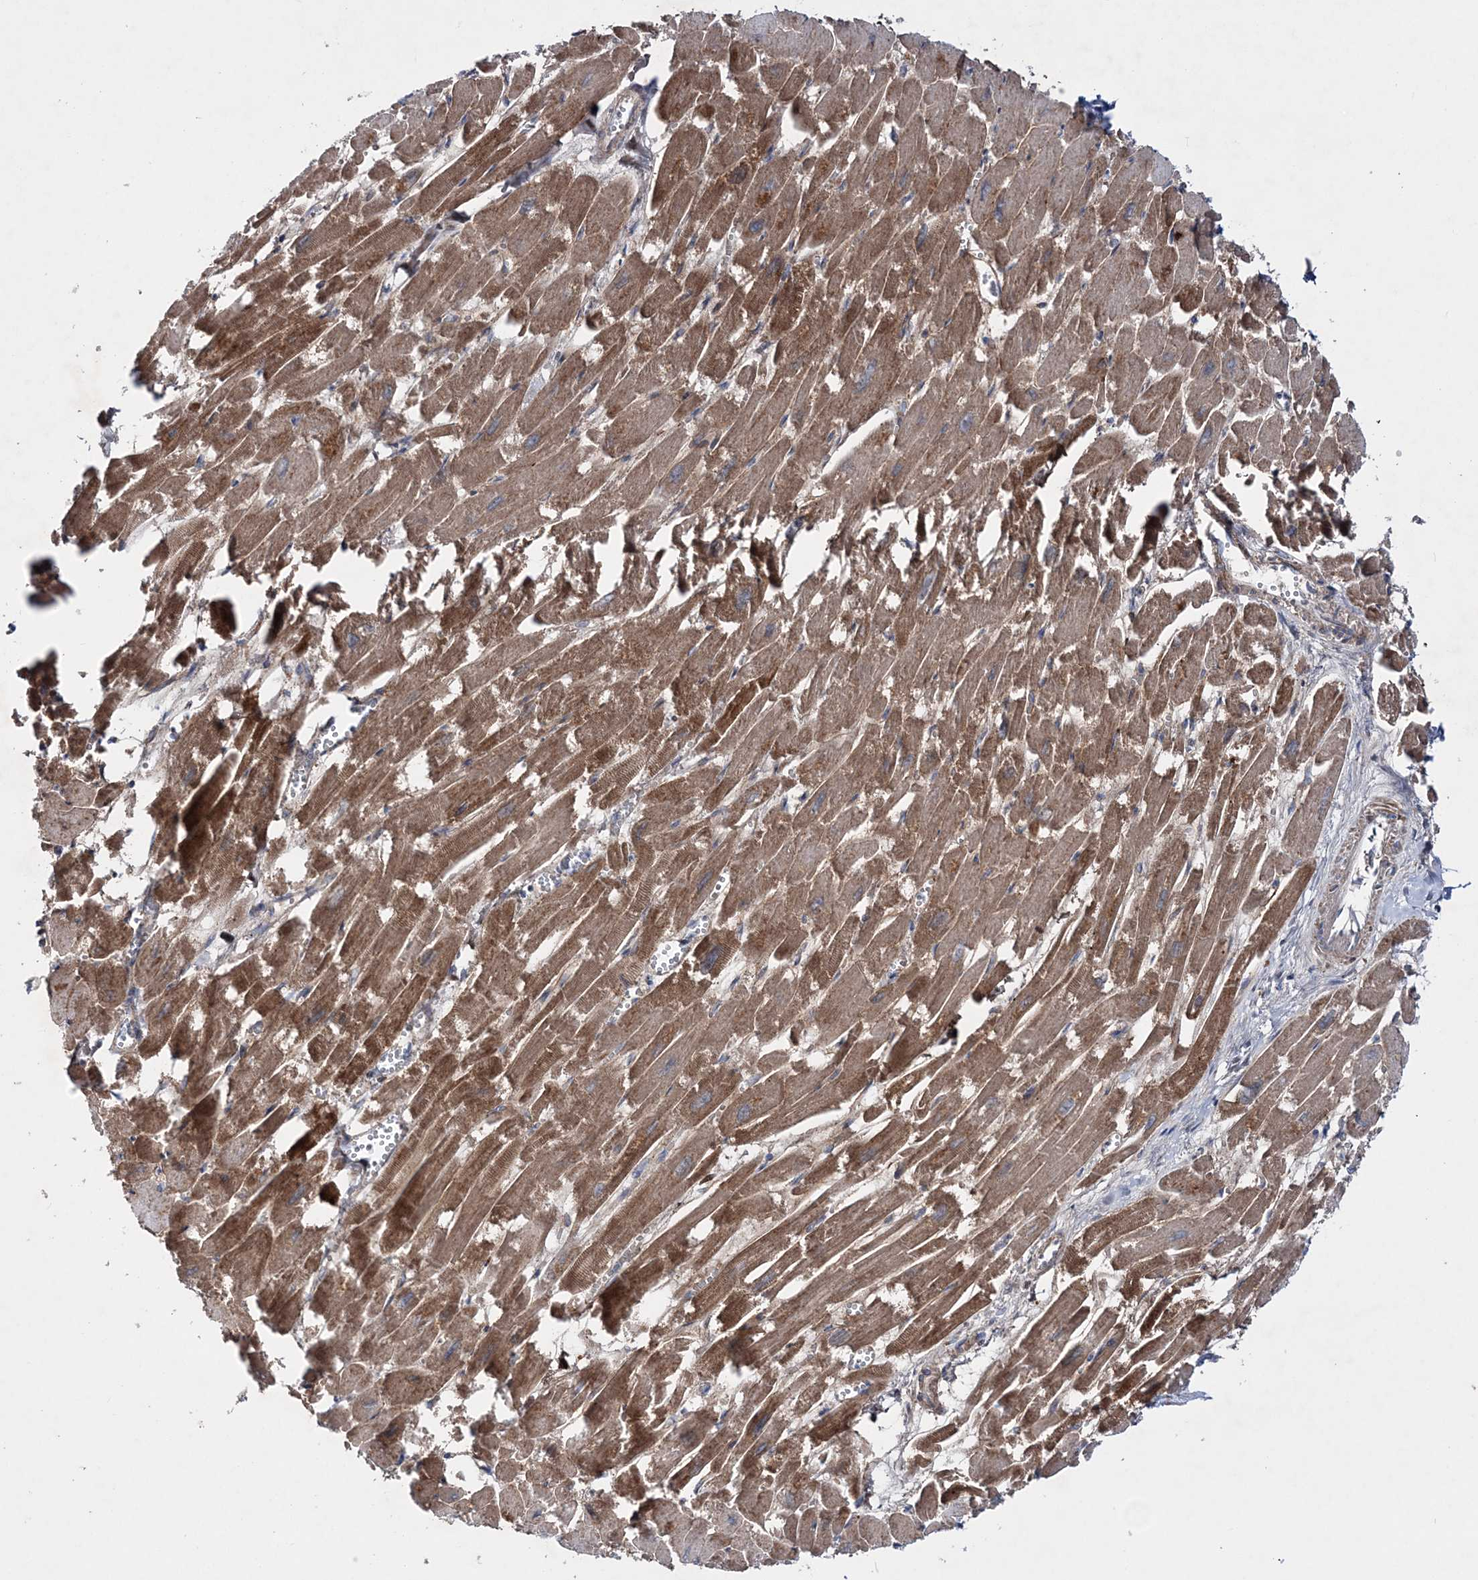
{"staining": {"intensity": "moderate", "quantity": ">75%", "location": "cytoplasmic/membranous"}, "tissue": "heart muscle", "cell_type": "Cardiomyocytes", "image_type": "normal", "snomed": [{"axis": "morphology", "description": "Normal tissue, NOS"}, {"axis": "topography", "description": "Heart"}], "caption": "Cardiomyocytes demonstrate moderate cytoplasmic/membranous staining in approximately >75% of cells in benign heart muscle.", "gene": "NGLY1", "patient": {"sex": "male", "age": 54}}